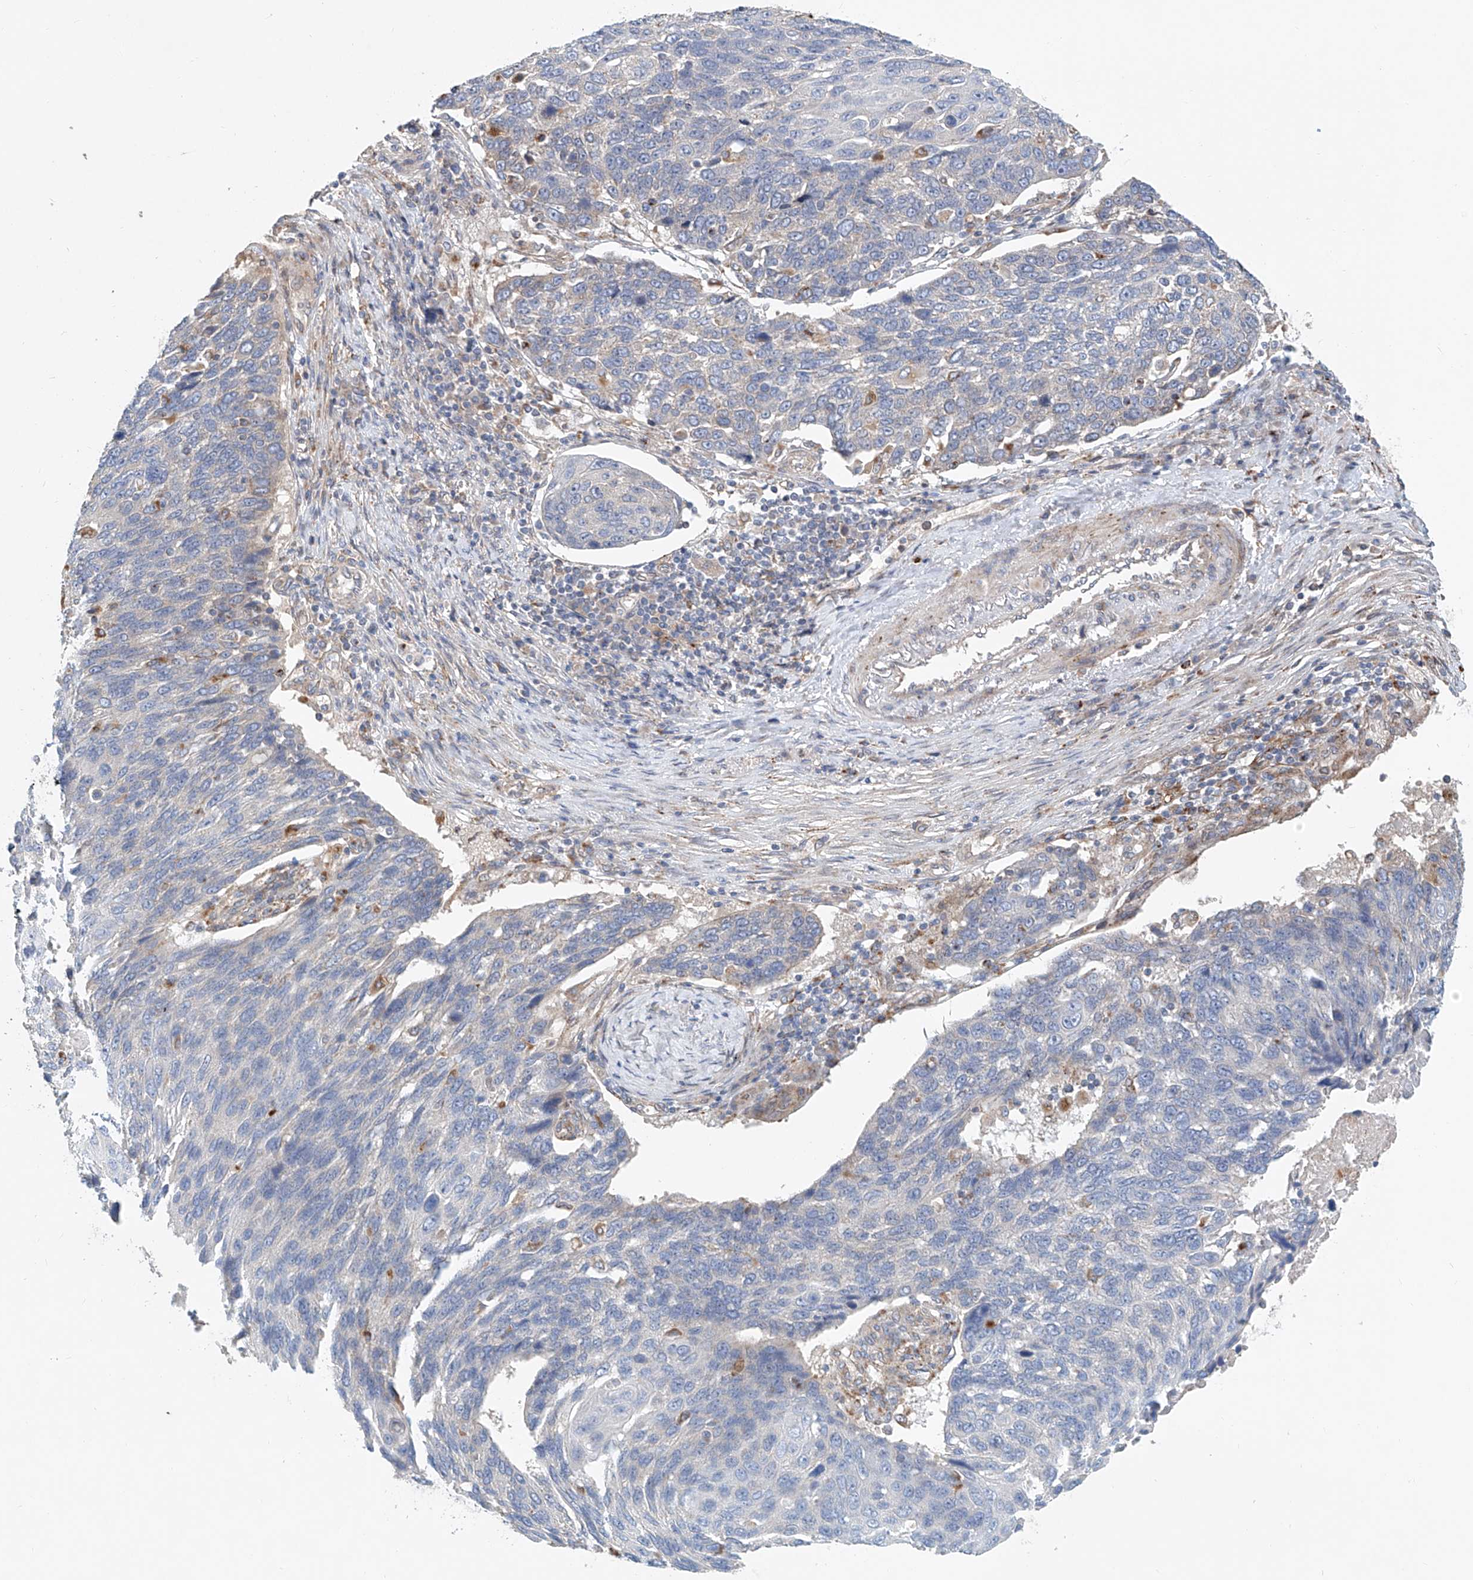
{"staining": {"intensity": "negative", "quantity": "none", "location": "none"}, "tissue": "lung cancer", "cell_type": "Tumor cells", "image_type": "cancer", "snomed": [{"axis": "morphology", "description": "Squamous cell carcinoma, NOS"}, {"axis": "topography", "description": "Lung"}], "caption": "Tumor cells are negative for brown protein staining in lung cancer.", "gene": "HGSNAT", "patient": {"sex": "male", "age": 66}}